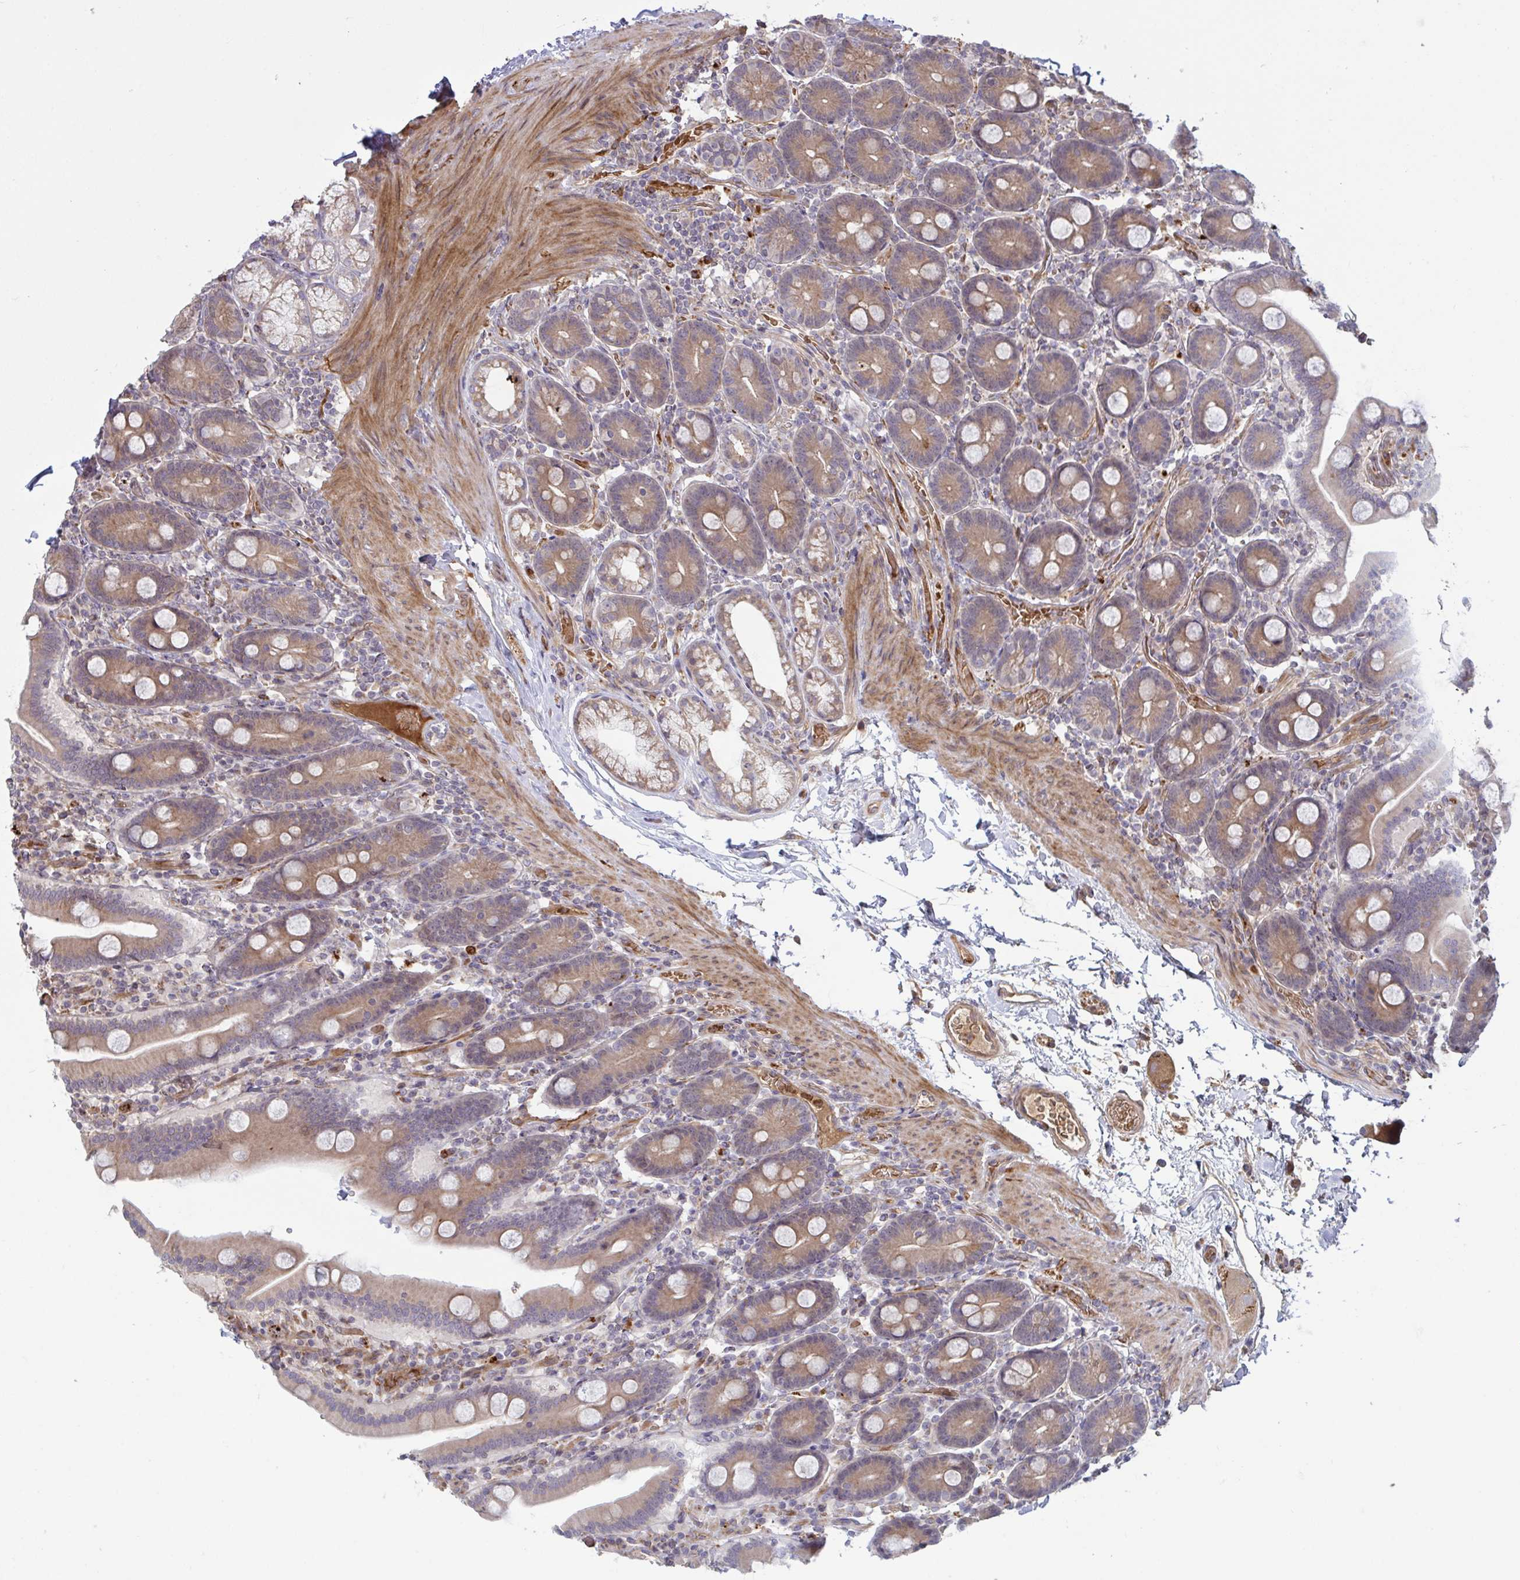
{"staining": {"intensity": "weak", "quantity": "25%-75%", "location": "cytoplasmic/membranous"}, "tissue": "duodenum", "cell_type": "Glandular cells", "image_type": "normal", "snomed": [{"axis": "morphology", "description": "Normal tissue, NOS"}, {"axis": "topography", "description": "Duodenum"}], "caption": "Protein expression analysis of unremarkable human duodenum reveals weak cytoplasmic/membranous staining in about 25%-75% of glandular cells.", "gene": "IL1R1", "patient": {"sex": "male", "age": 55}}